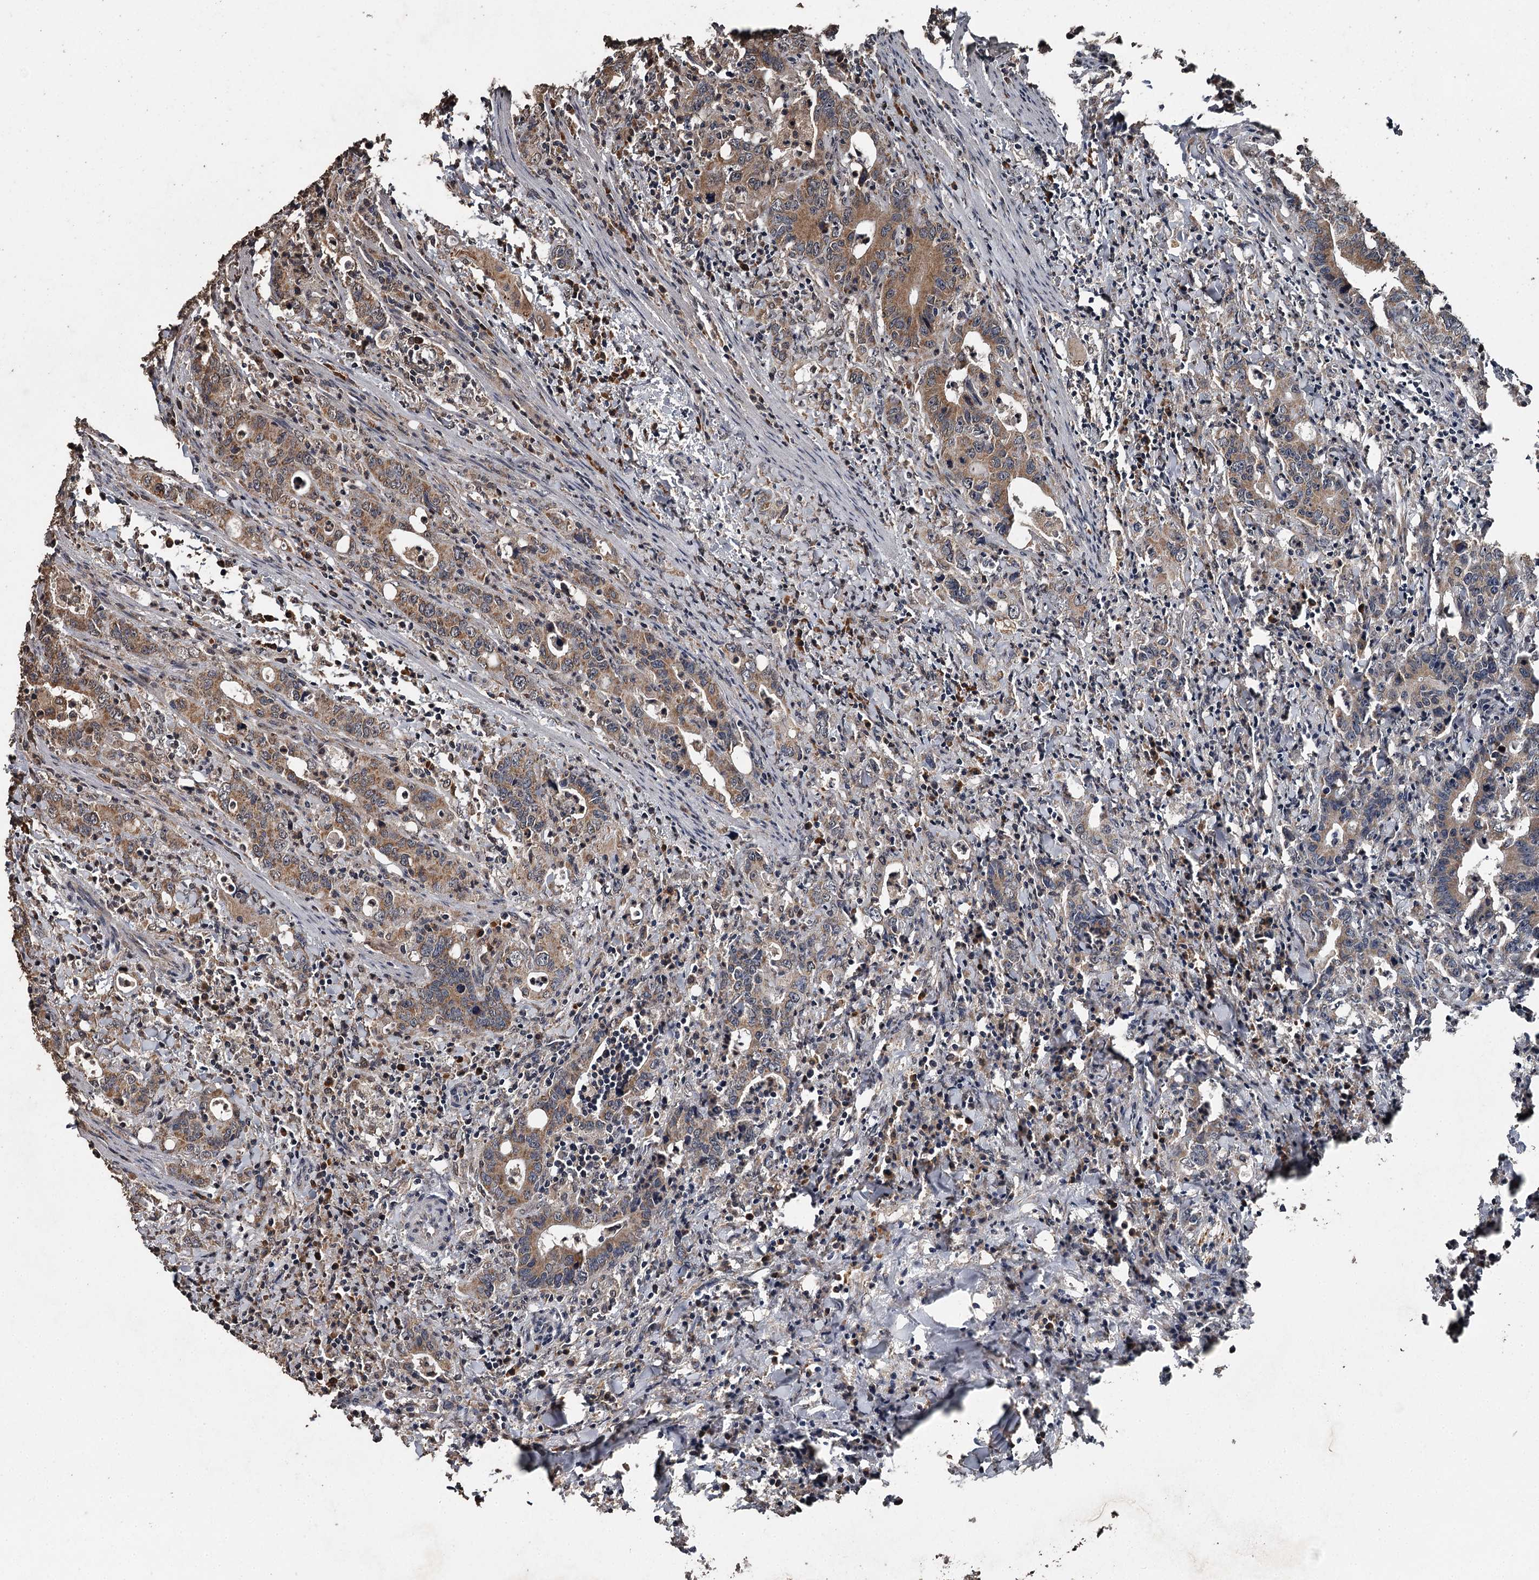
{"staining": {"intensity": "moderate", "quantity": ">75%", "location": "cytoplasmic/membranous"}, "tissue": "colorectal cancer", "cell_type": "Tumor cells", "image_type": "cancer", "snomed": [{"axis": "morphology", "description": "Adenocarcinoma, NOS"}, {"axis": "topography", "description": "Colon"}], "caption": "Protein staining reveals moderate cytoplasmic/membranous staining in about >75% of tumor cells in colorectal cancer.", "gene": "WIPI1", "patient": {"sex": "female", "age": 75}}